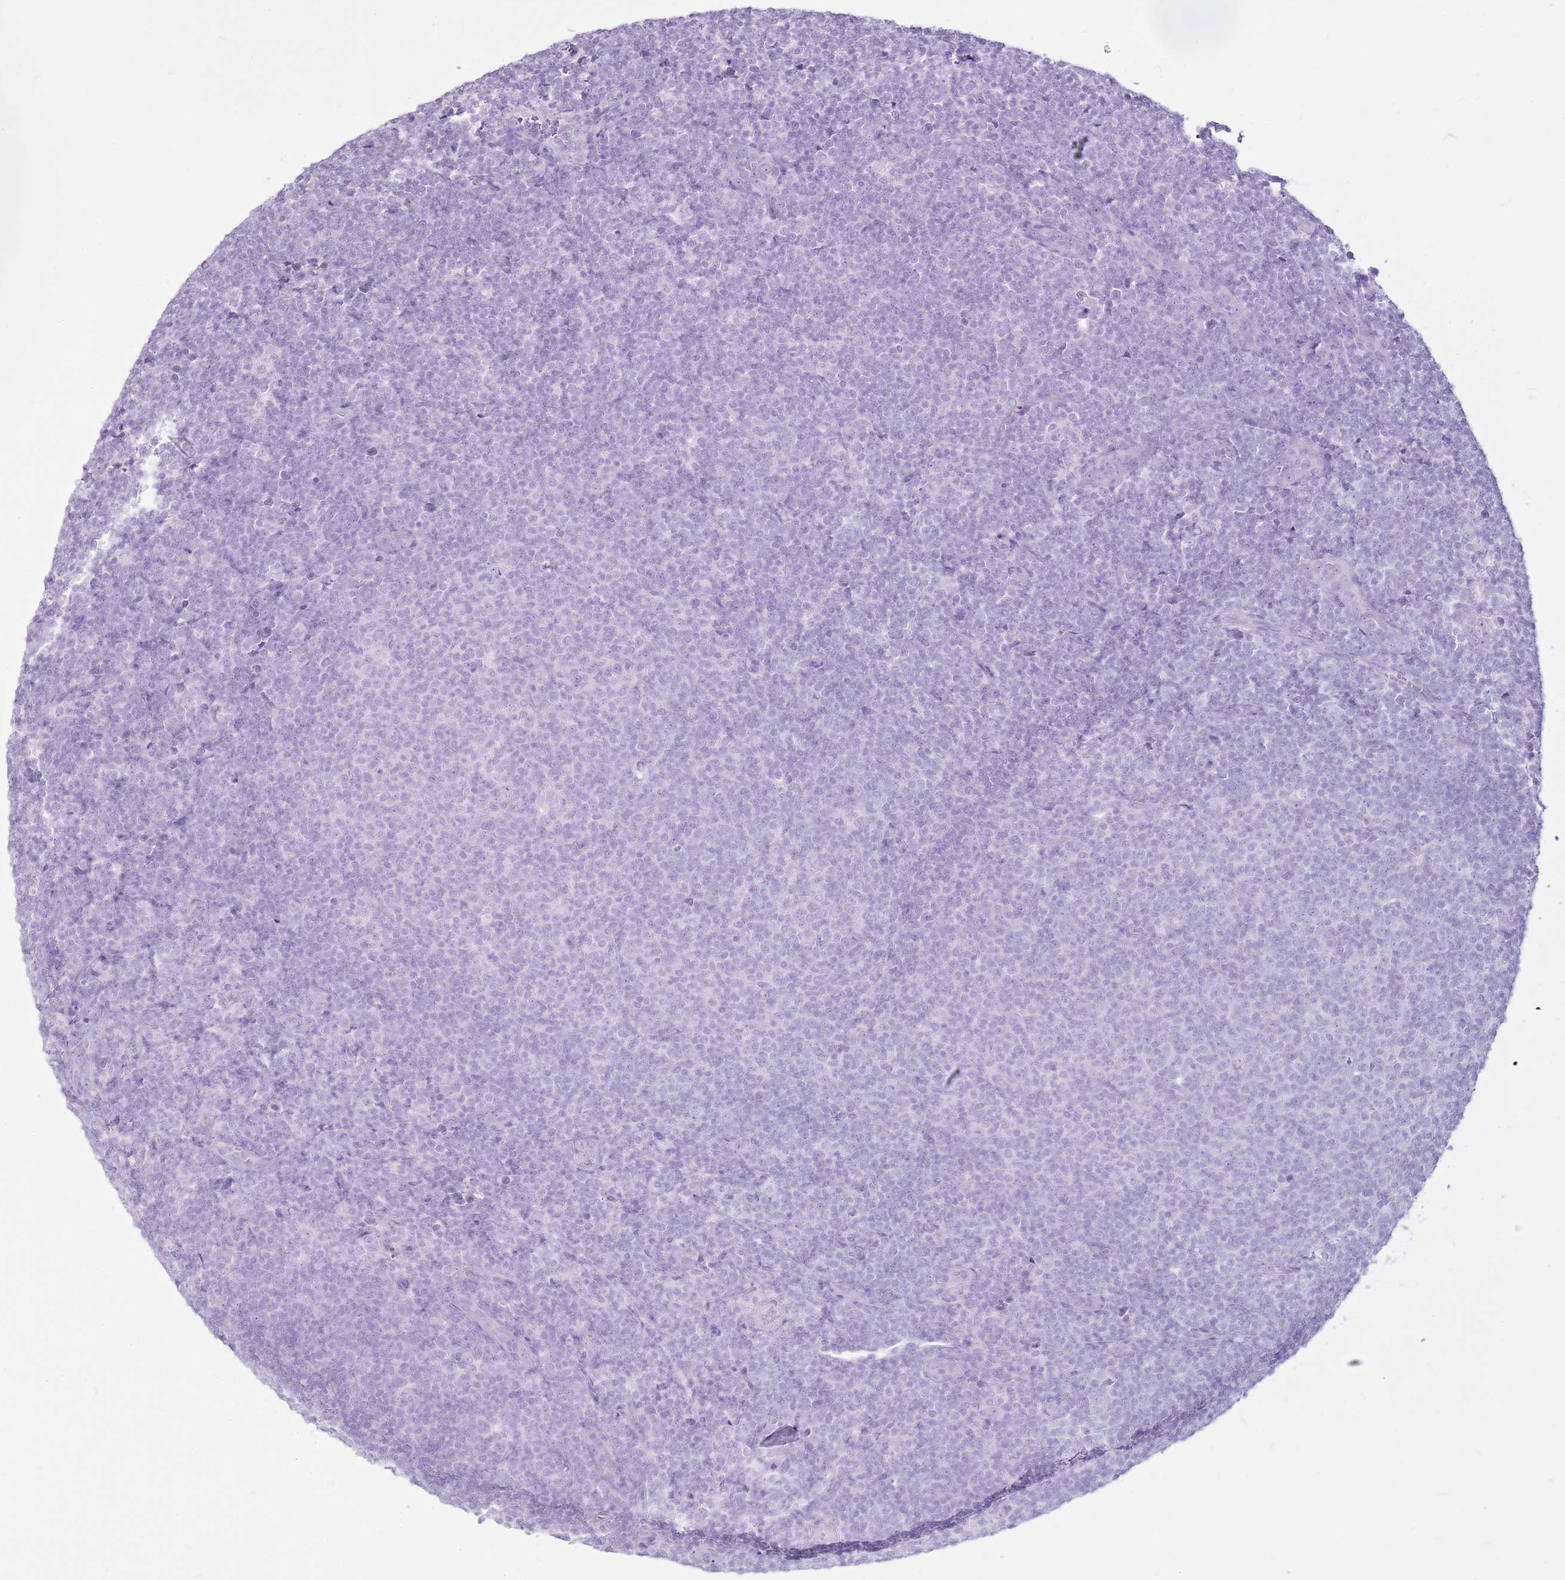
{"staining": {"intensity": "negative", "quantity": "none", "location": "none"}, "tissue": "lymphoma", "cell_type": "Tumor cells", "image_type": "cancer", "snomed": [{"axis": "morphology", "description": "Malignant lymphoma, non-Hodgkin's type, Low grade"}, {"axis": "topography", "description": "Lymph node"}], "caption": "Immunohistochemistry (IHC) image of neoplastic tissue: human low-grade malignant lymphoma, non-Hodgkin's type stained with DAB demonstrates no significant protein expression in tumor cells.", "gene": "CNFN", "patient": {"sex": "male", "age": 66}}